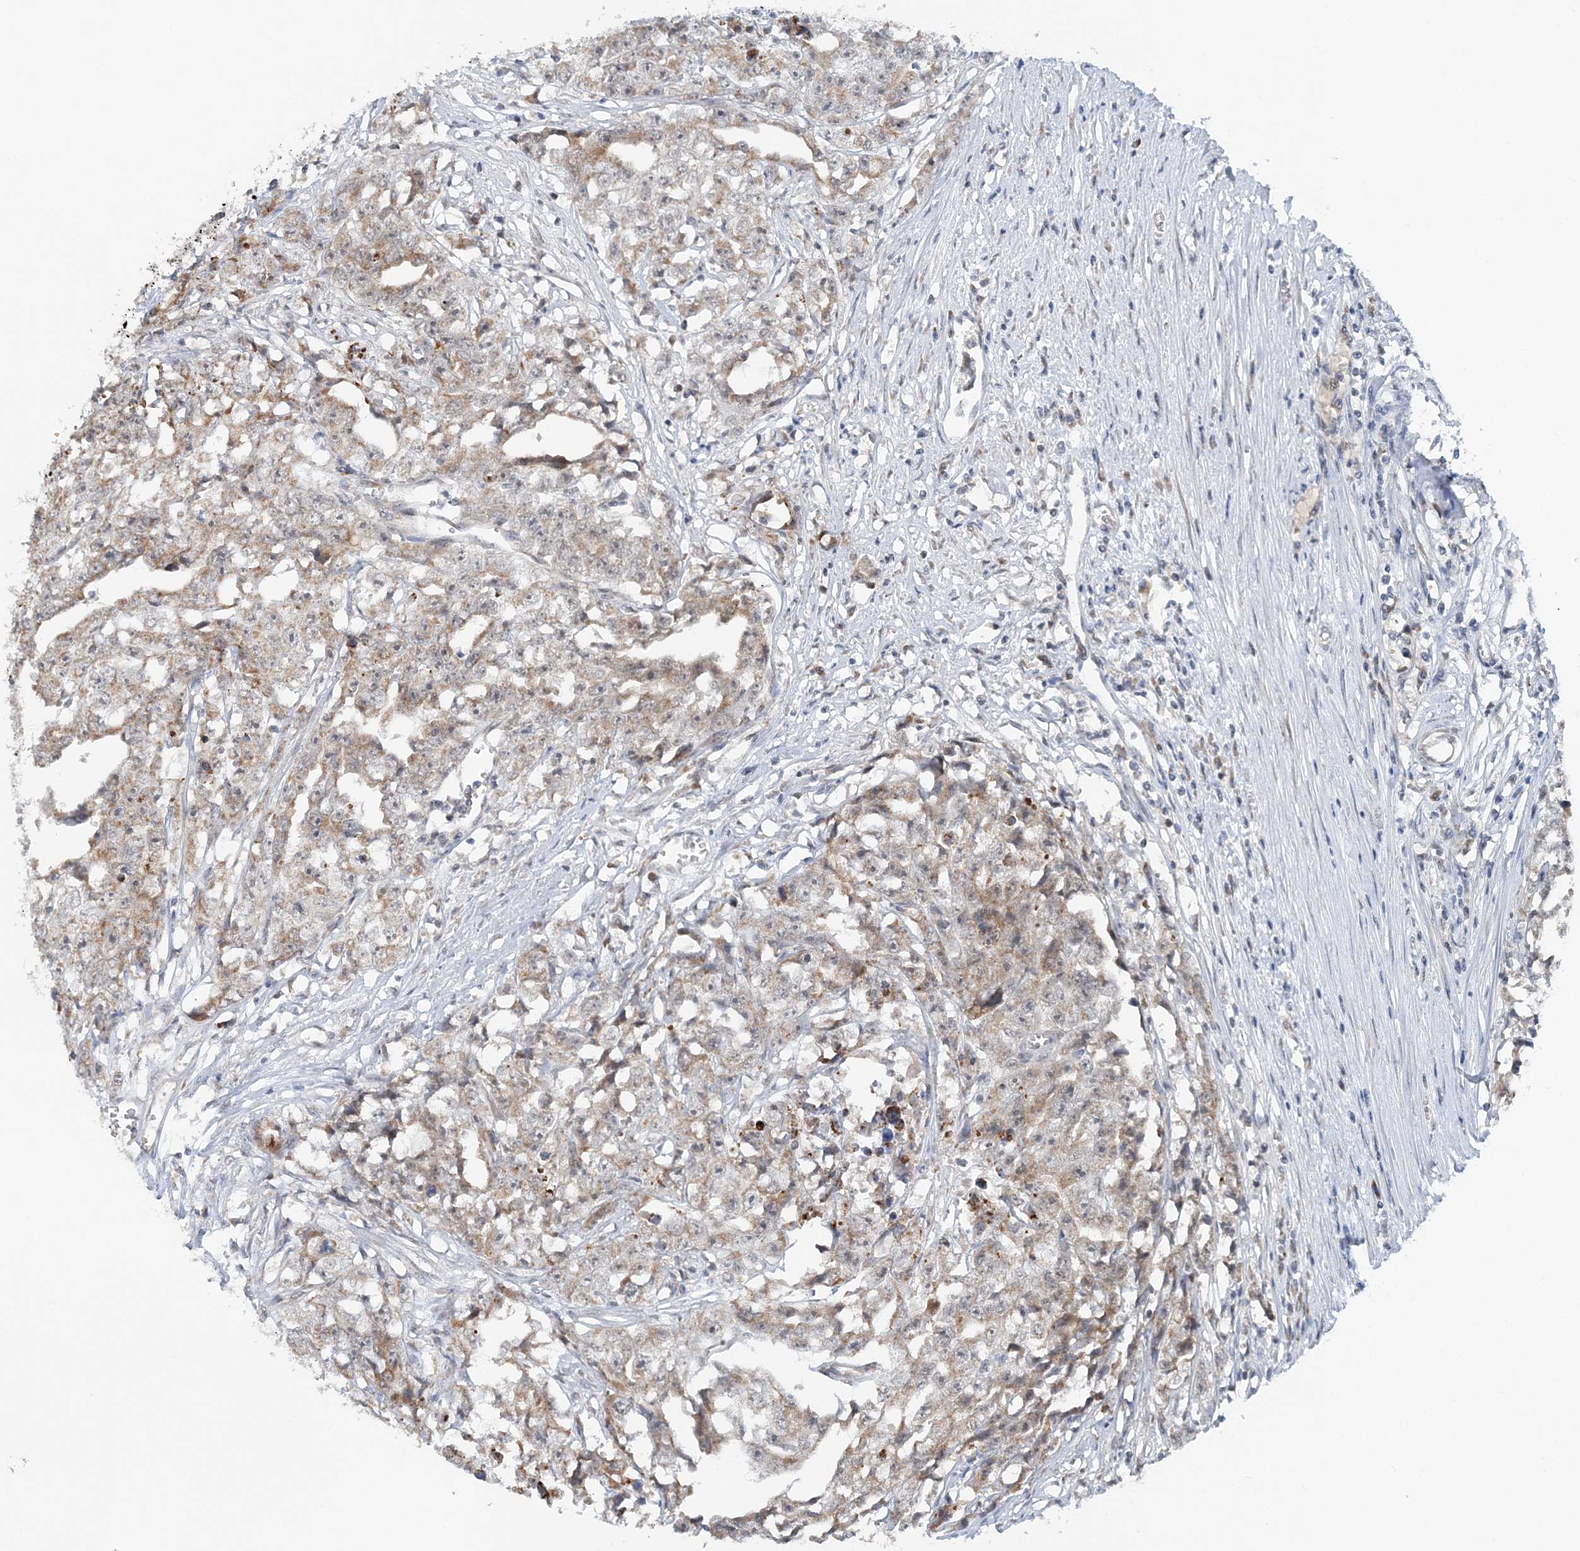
{"staining": {"intensity": "weak", "quantity": ">75%", "location": "cytoplasmic/membranous"}, "tissue": "testis cancer", "cell_type": "Tumor cells", "image_type": "cancer", "snomed": [{"axis": "morphology", "description": "Seminoma, NOS"}, {"axis": "morphology", "description": "Carcinoma, Embryonal, NOS"}, {"axis": "topography", "description": "Testis"}], "caption": "Protein staining exhibits weak cytoplasmic/membranous positivity in approximately >75% of tumor cells in embryonal carcinoma (testis).", "gene": "RNF150", "patient": {"sex": "male", "age": 43}}